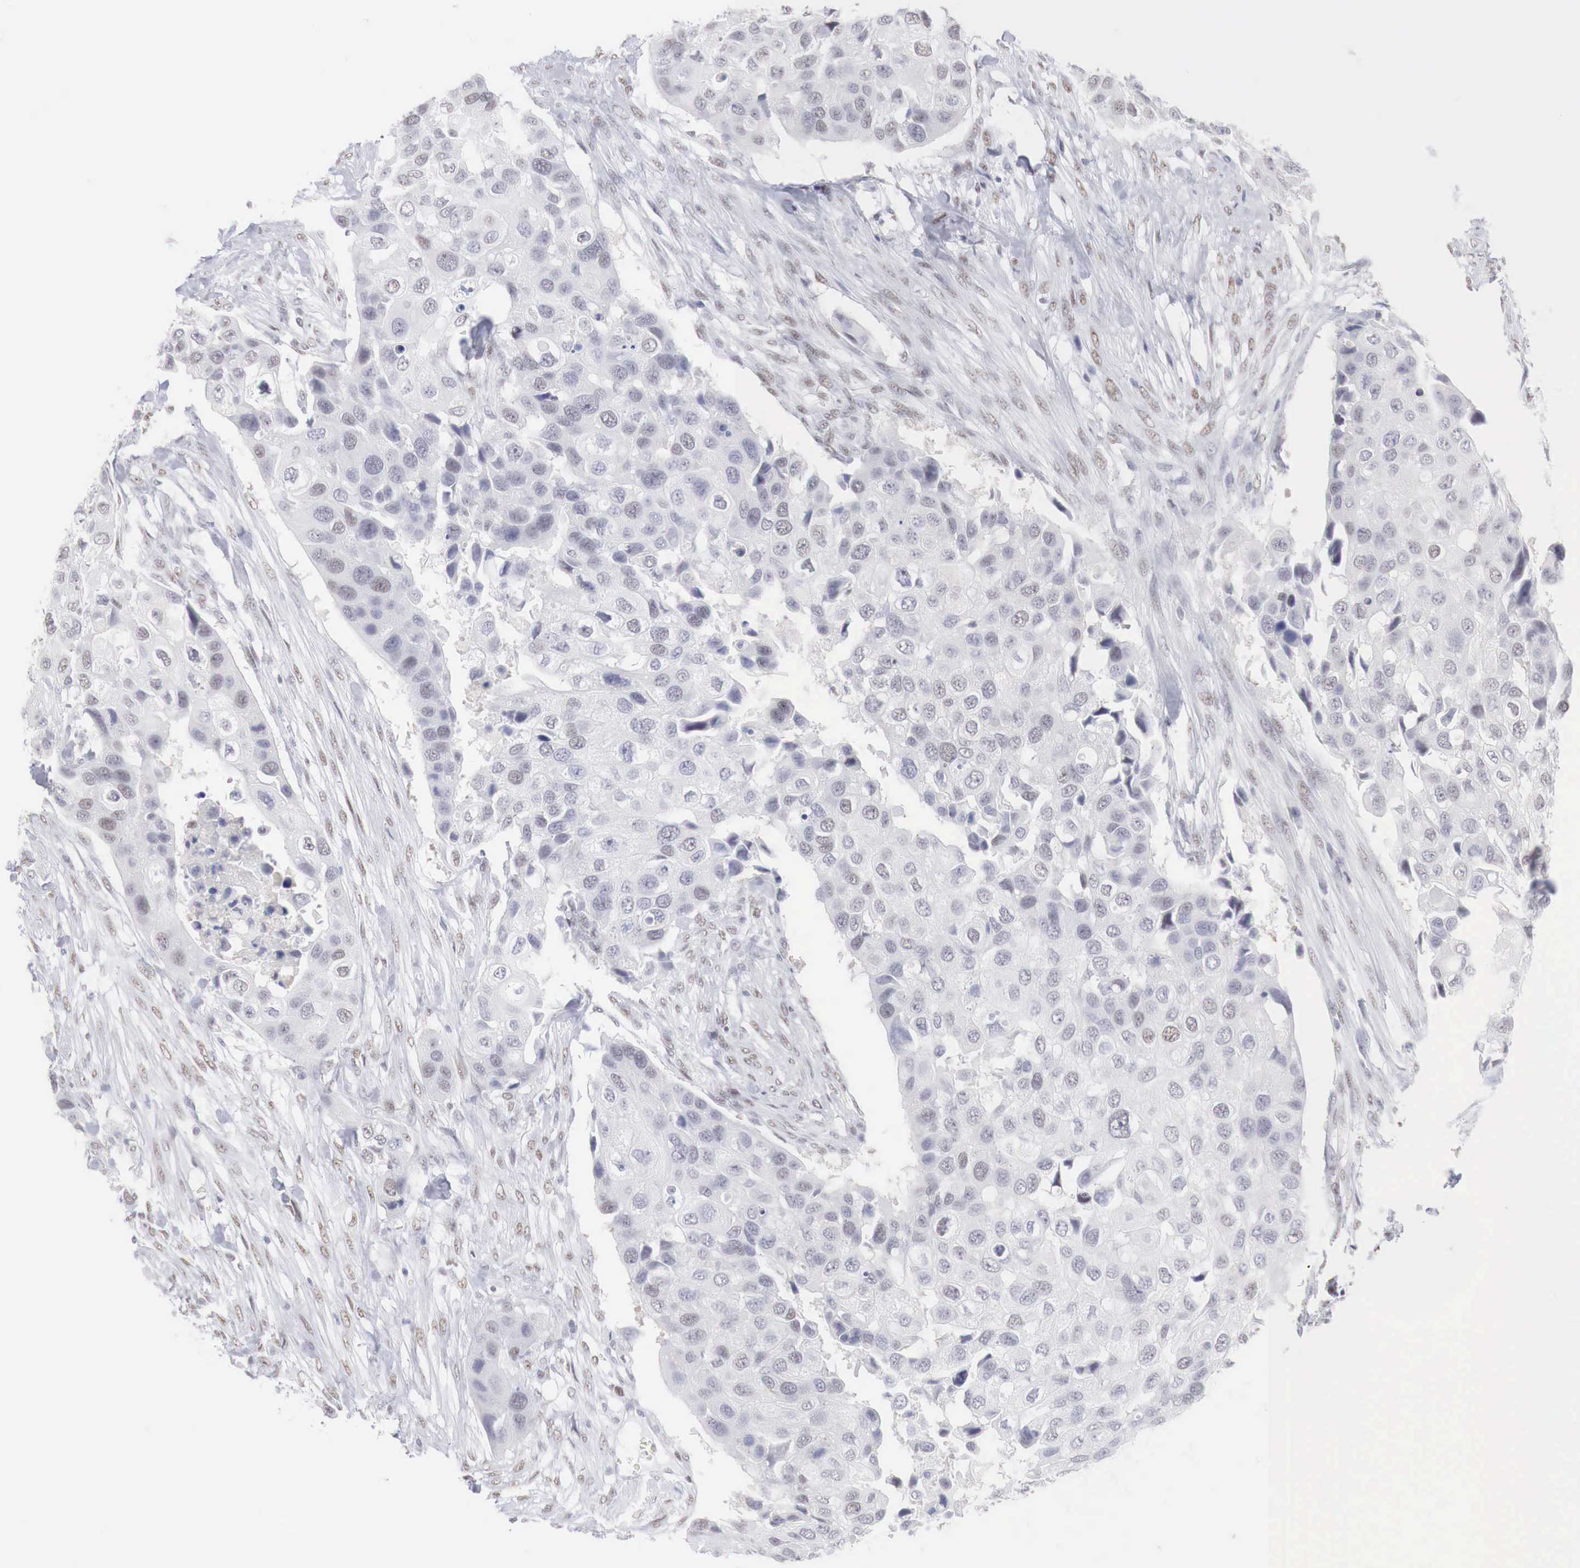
{"staining": {"intensity": "negative", "quantity": "none", "location": "none"}, "tissue": "urothelial cancer", "cell_type": "Tumor cells", "image_type": "cancer", "snomed": [{"axis": "morphology", "description": "Urothelial carcinoma, High grade"}, {"axis": "topography", "description": "Urinary bladder"}], "caption": "An immunohistochemistry (IHC) image of high-grade urothelial carcinoma is shown. There is no staining in tumor cells of high-grade urothelial carcinoma. (DAB (3,3'-diaminobenzidine) IHC visualized using brightfield microscopy, high magnification).", "gene": "FOXP2", "patient": {"sex": "male", "age": 55}}